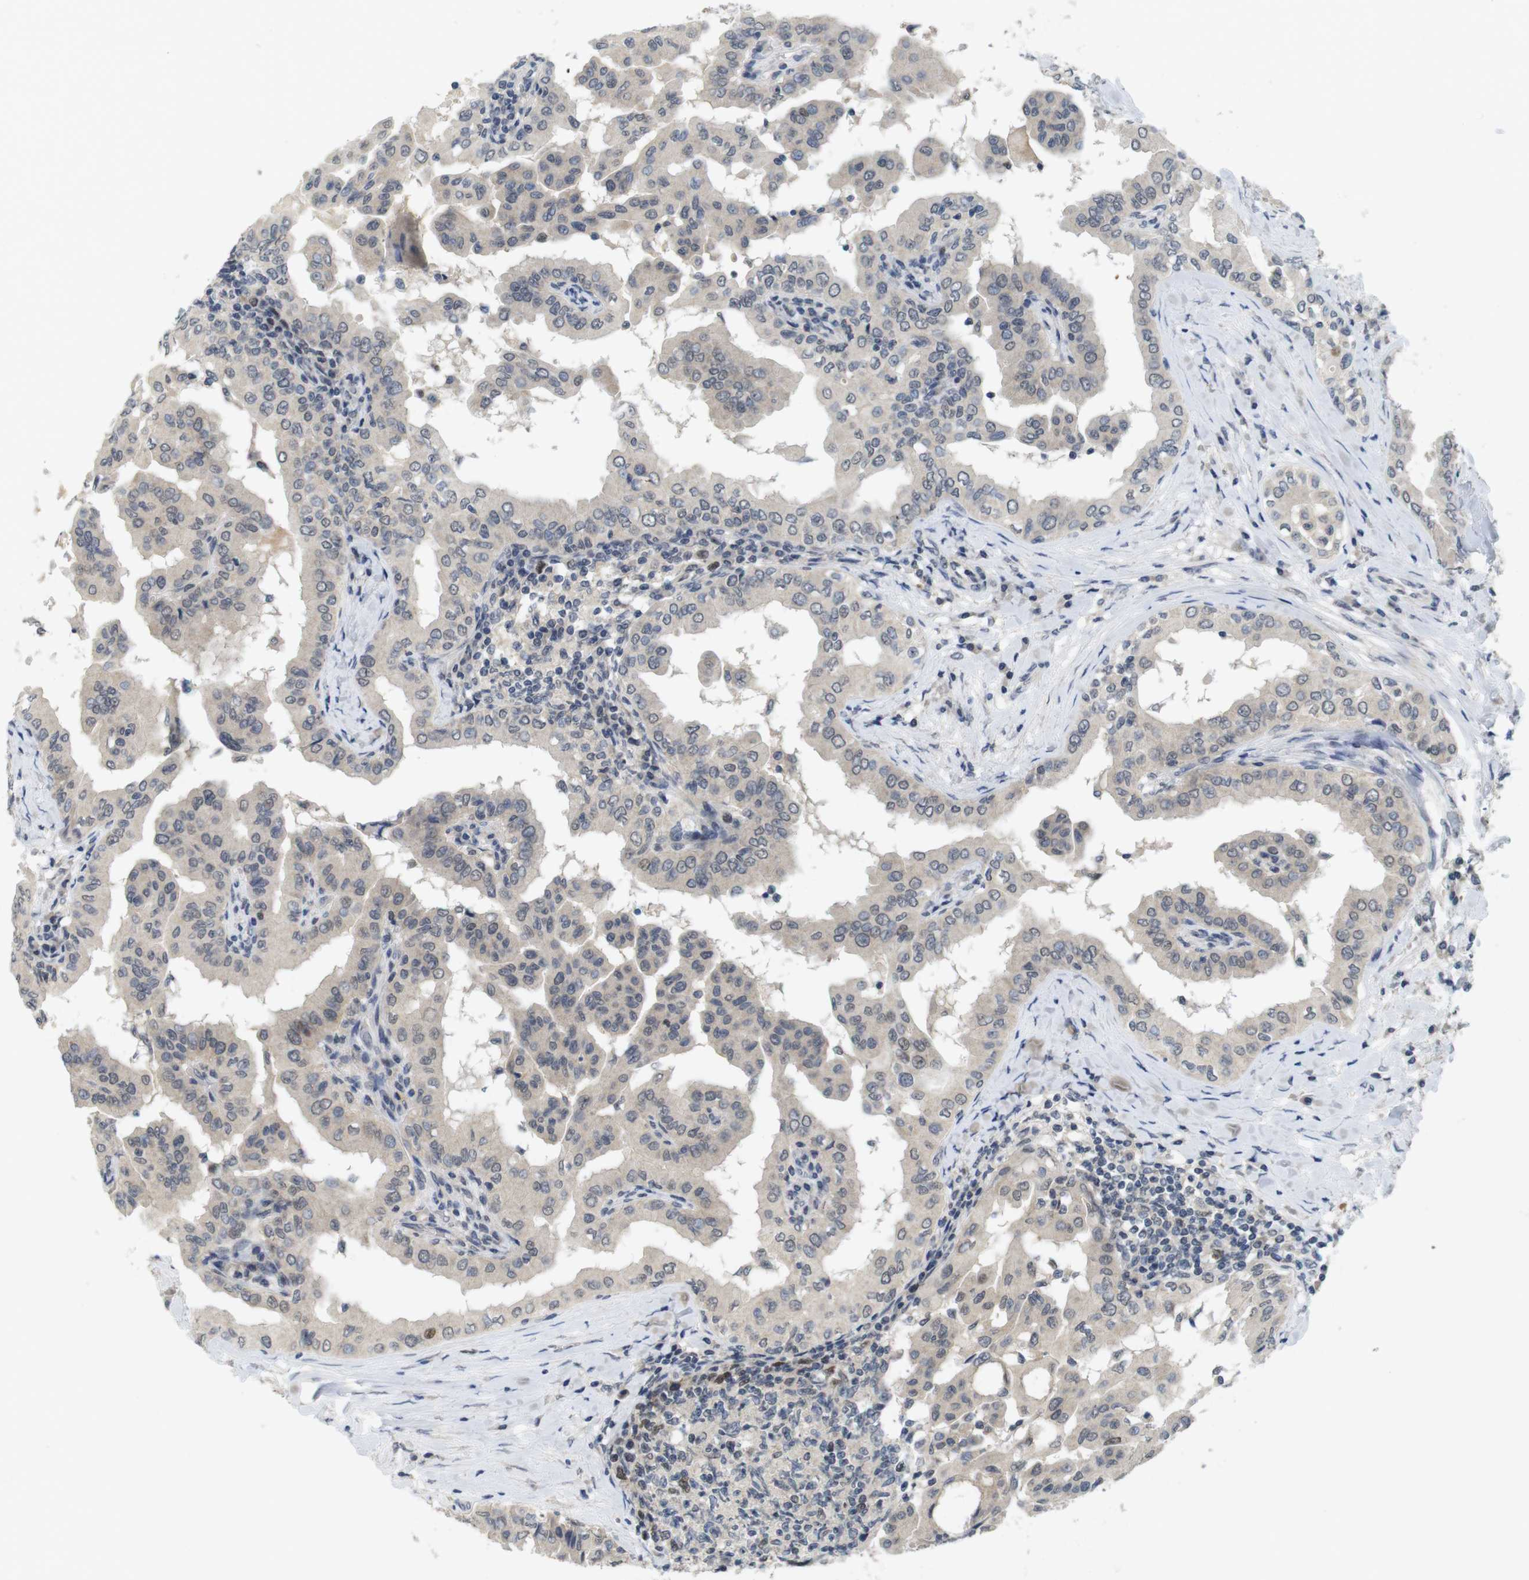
{"staining": {"intensity": "weak", "quantity": "<25%", "location": "nuclear"}, "tissue": "thyroid cancer", "cell_type": "Tumor cells", "image_type": "cancer", "snomed": [{"axis": "morphology", "description": "Papillary adenocarcinoma, NOS"}, {"axis": "topography", "description": "Thyroid gland"}], "caption": "This is an immunohistochemistry histopathology image of papillary adenocarcinoma (thyroid). There is no expression in tumor cells.", "gene": "SKP2", "patient": {"sex": "male", "age": 33}}